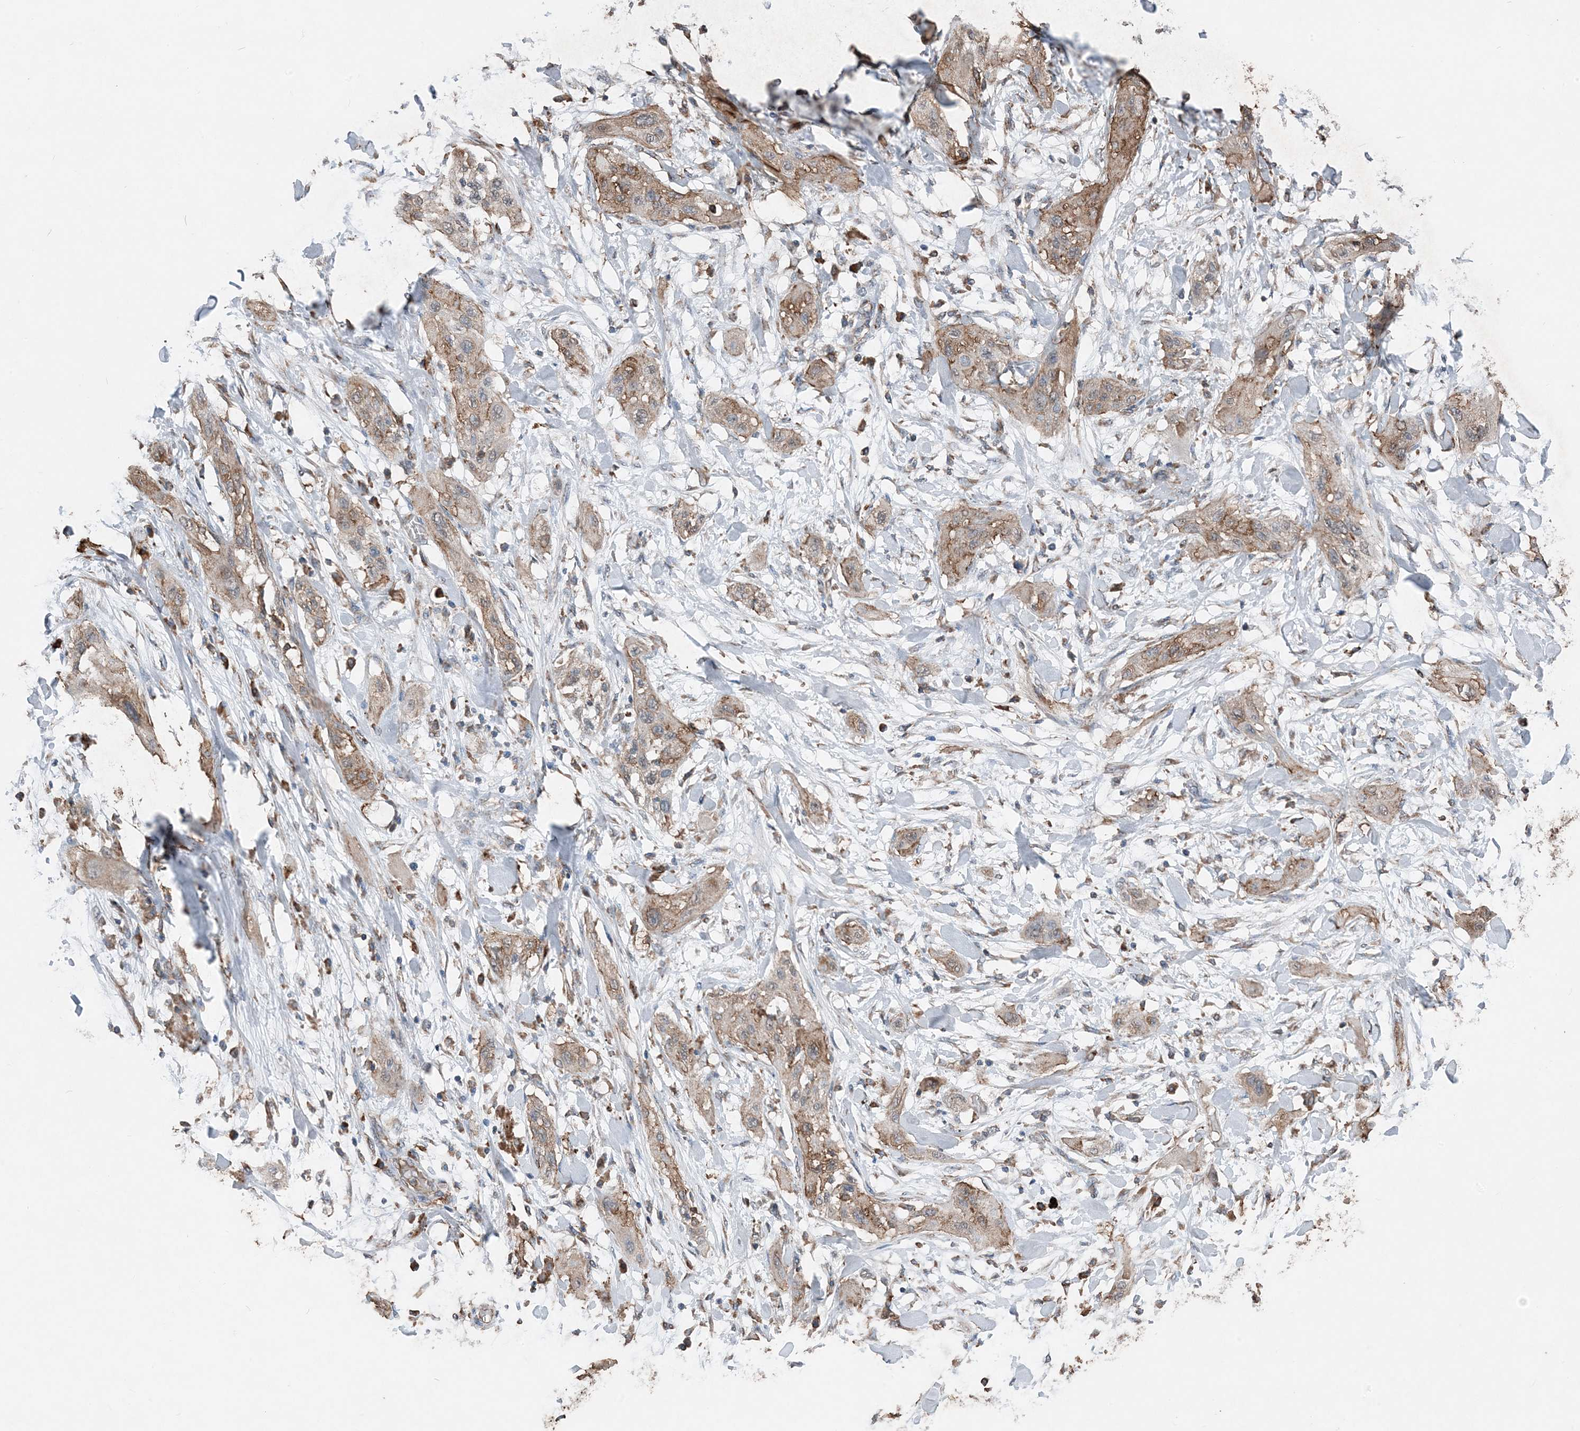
{"staining": {"intensity": "moderate", "quantity": ">75%", "location": "cytoplasmic/membranous"}, "tissue": "lung cancer", "cell_type": "Tumor cells", "image_type": "cancer", "snomed": [{"axis": "morphology", "description": "Squamous cell carcinoma, NOS"}, {"axis": "topography", "description": "Lung"}], "caption": "Immunohistochemistry of human squamous cell carcinoma (lung) demonstrates medium levels of moderate cytoplasmic/membranous positivity in about >75% of tumor cells.", "gene": "PDIA6", "patient": {"sex": "female", "age": 47}}